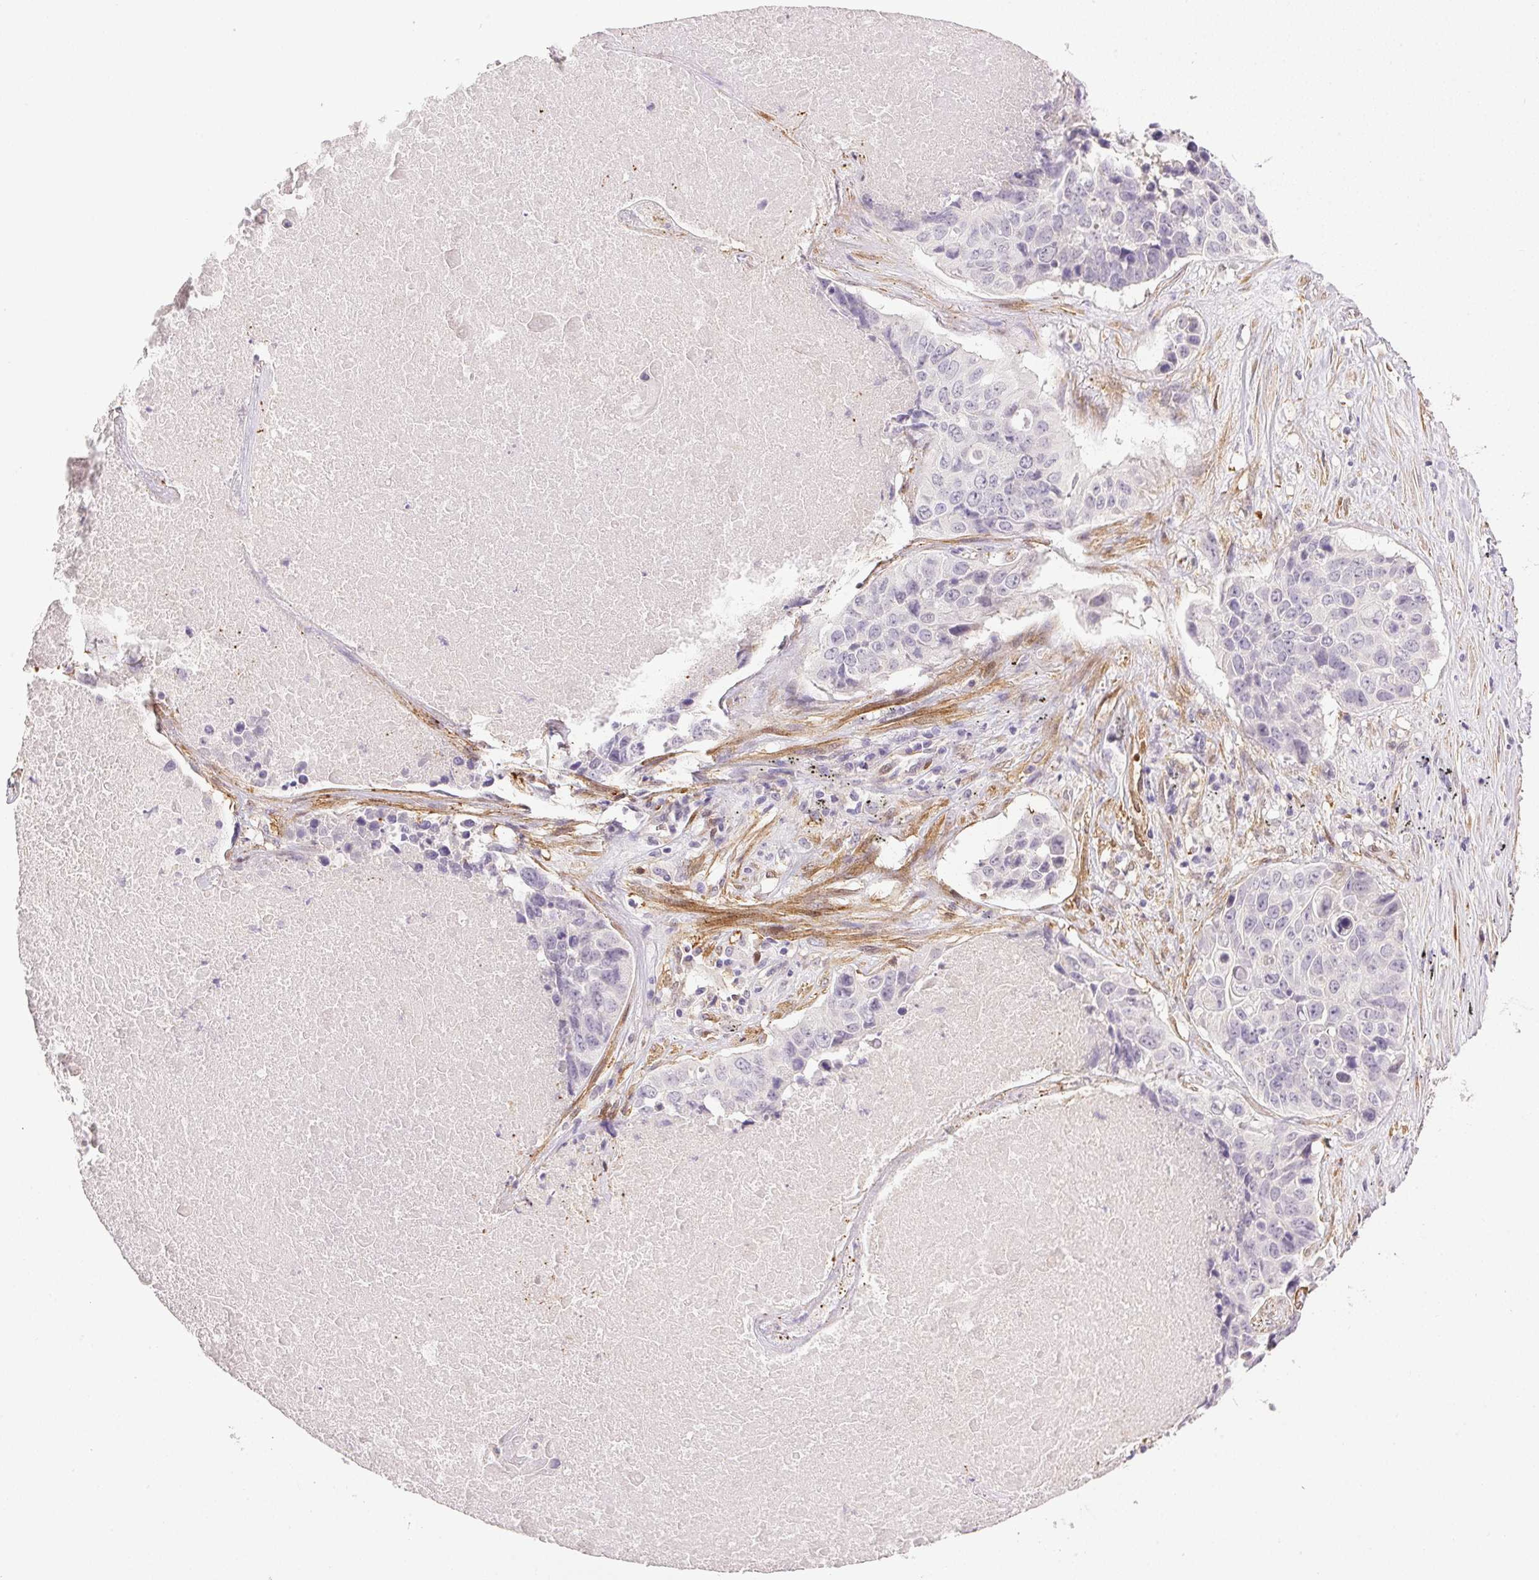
{"staining": {"intensity": "negative", "quantity": "none", "location": "none"}, "tissue": "lung cancer", "cell_type": "Tumor cells", "image_type": "cancer", "snomed": [{"axis": "morphology", "description": "Normal tissue, NOS"}, {"axis": "morphology", "description": "Squamous cell carcinoma, NOS"}, {"axis": "topography", "description": "Bronchus"}, {"axis": "topography", "description": "Lung"}], "caption": "Immunohistochemical staining of lung cancer exhibits no significant staining in tumor cells.", "gene": "PRL", "patient": {"sex": "male", "age": 64}}